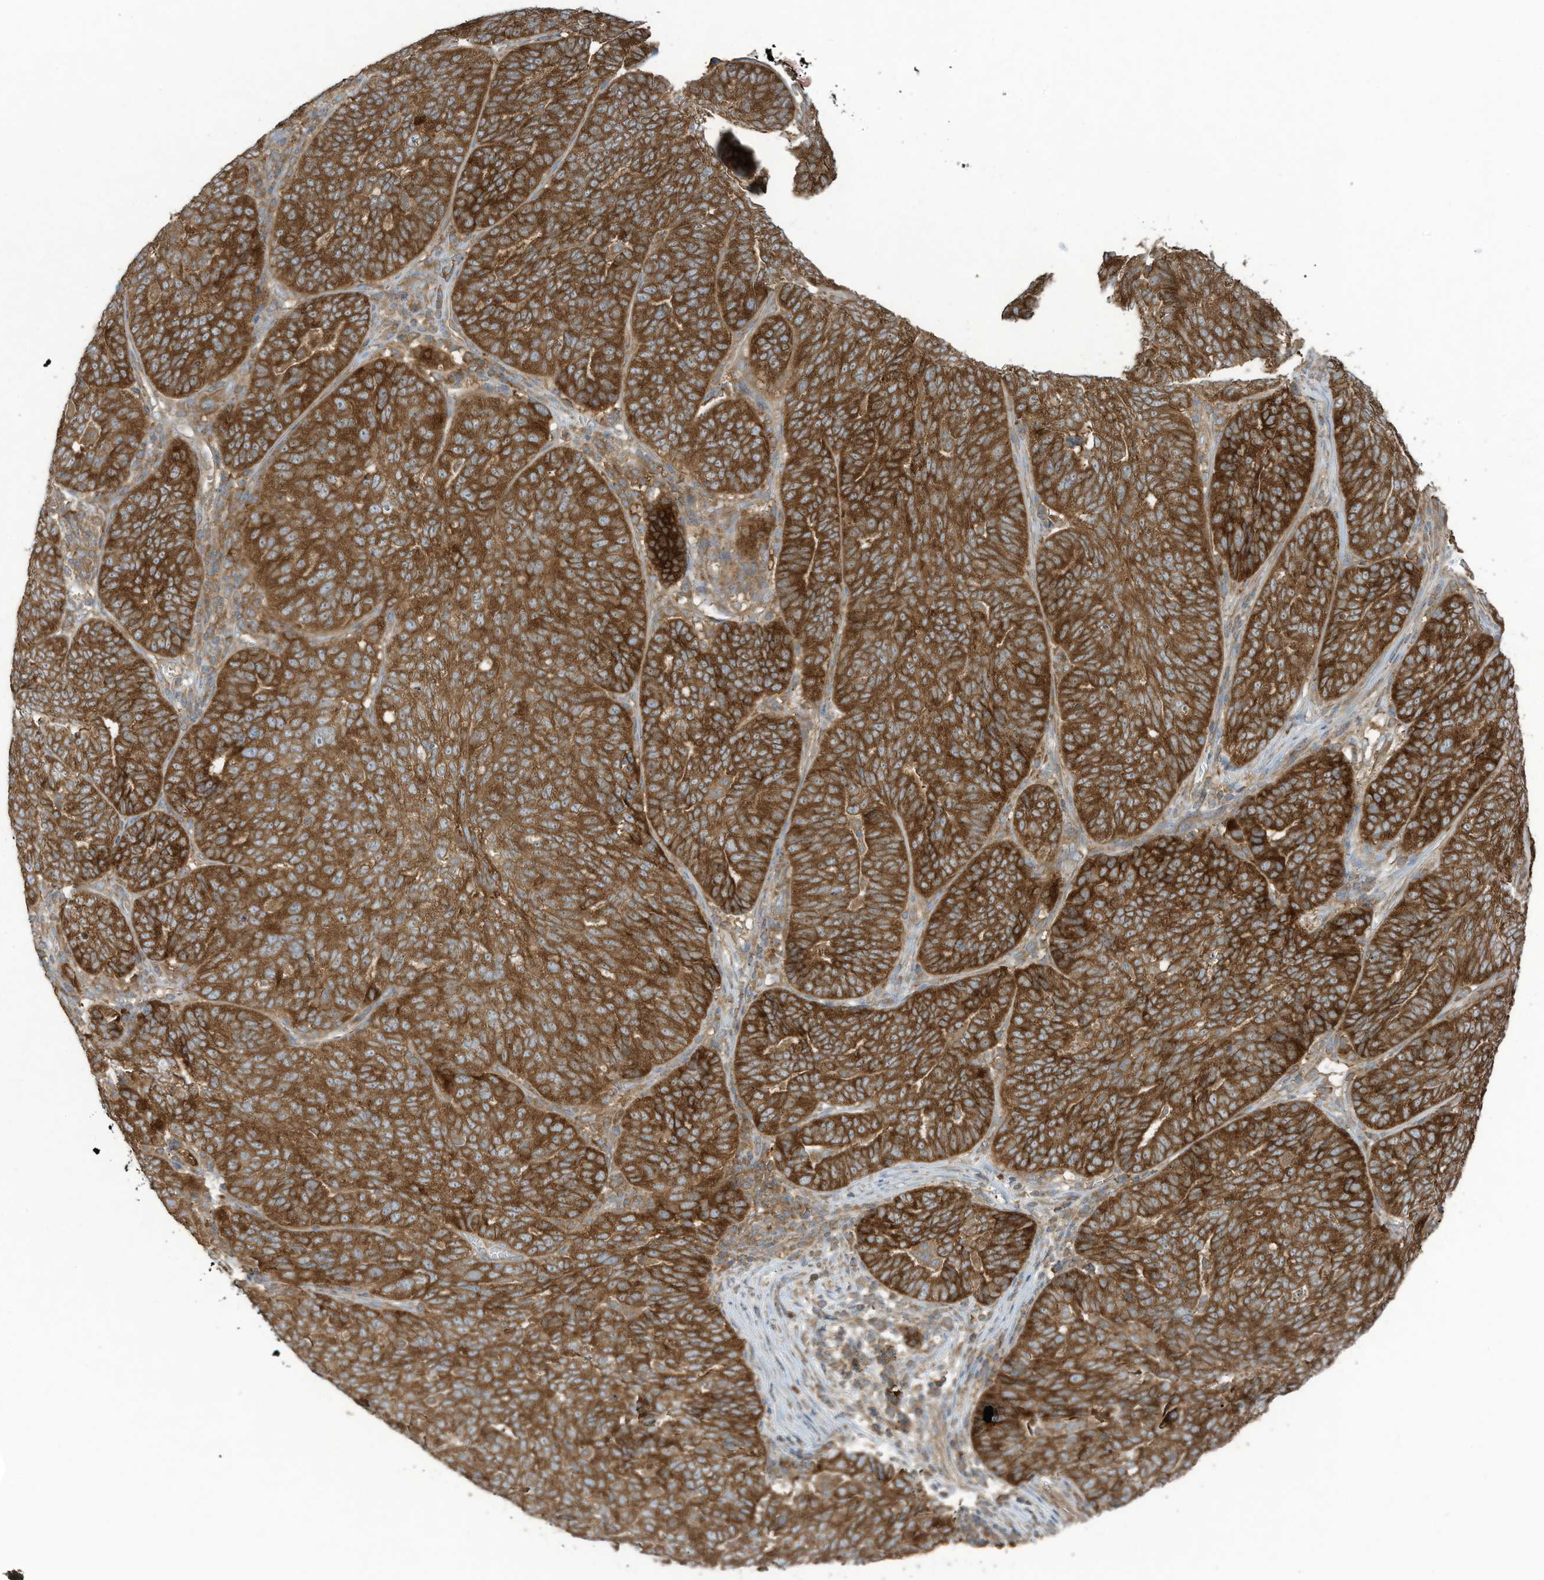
{"staining": {"intensity": "strong", "quantity": "25%-75%", "location": "cytoplasmic/membranous"}, "tissue": "ovarian cancer", "cell_type": "Tumor cells", "image_type": "cancer", "snomed": [{"axis": "morphology", "description": "Cystadenocarcinoma, serous, NOS"}, {"axis": "topography", "description": "Ovary"}], "caption": "Protein analysis of ovarian cancer tissue exhibits strong cytoplasmic/membranous staining in approximately 25%-75% of tumor cells.", "gene": "OLA1", "patient": {"sex": "female", "age": 59}}